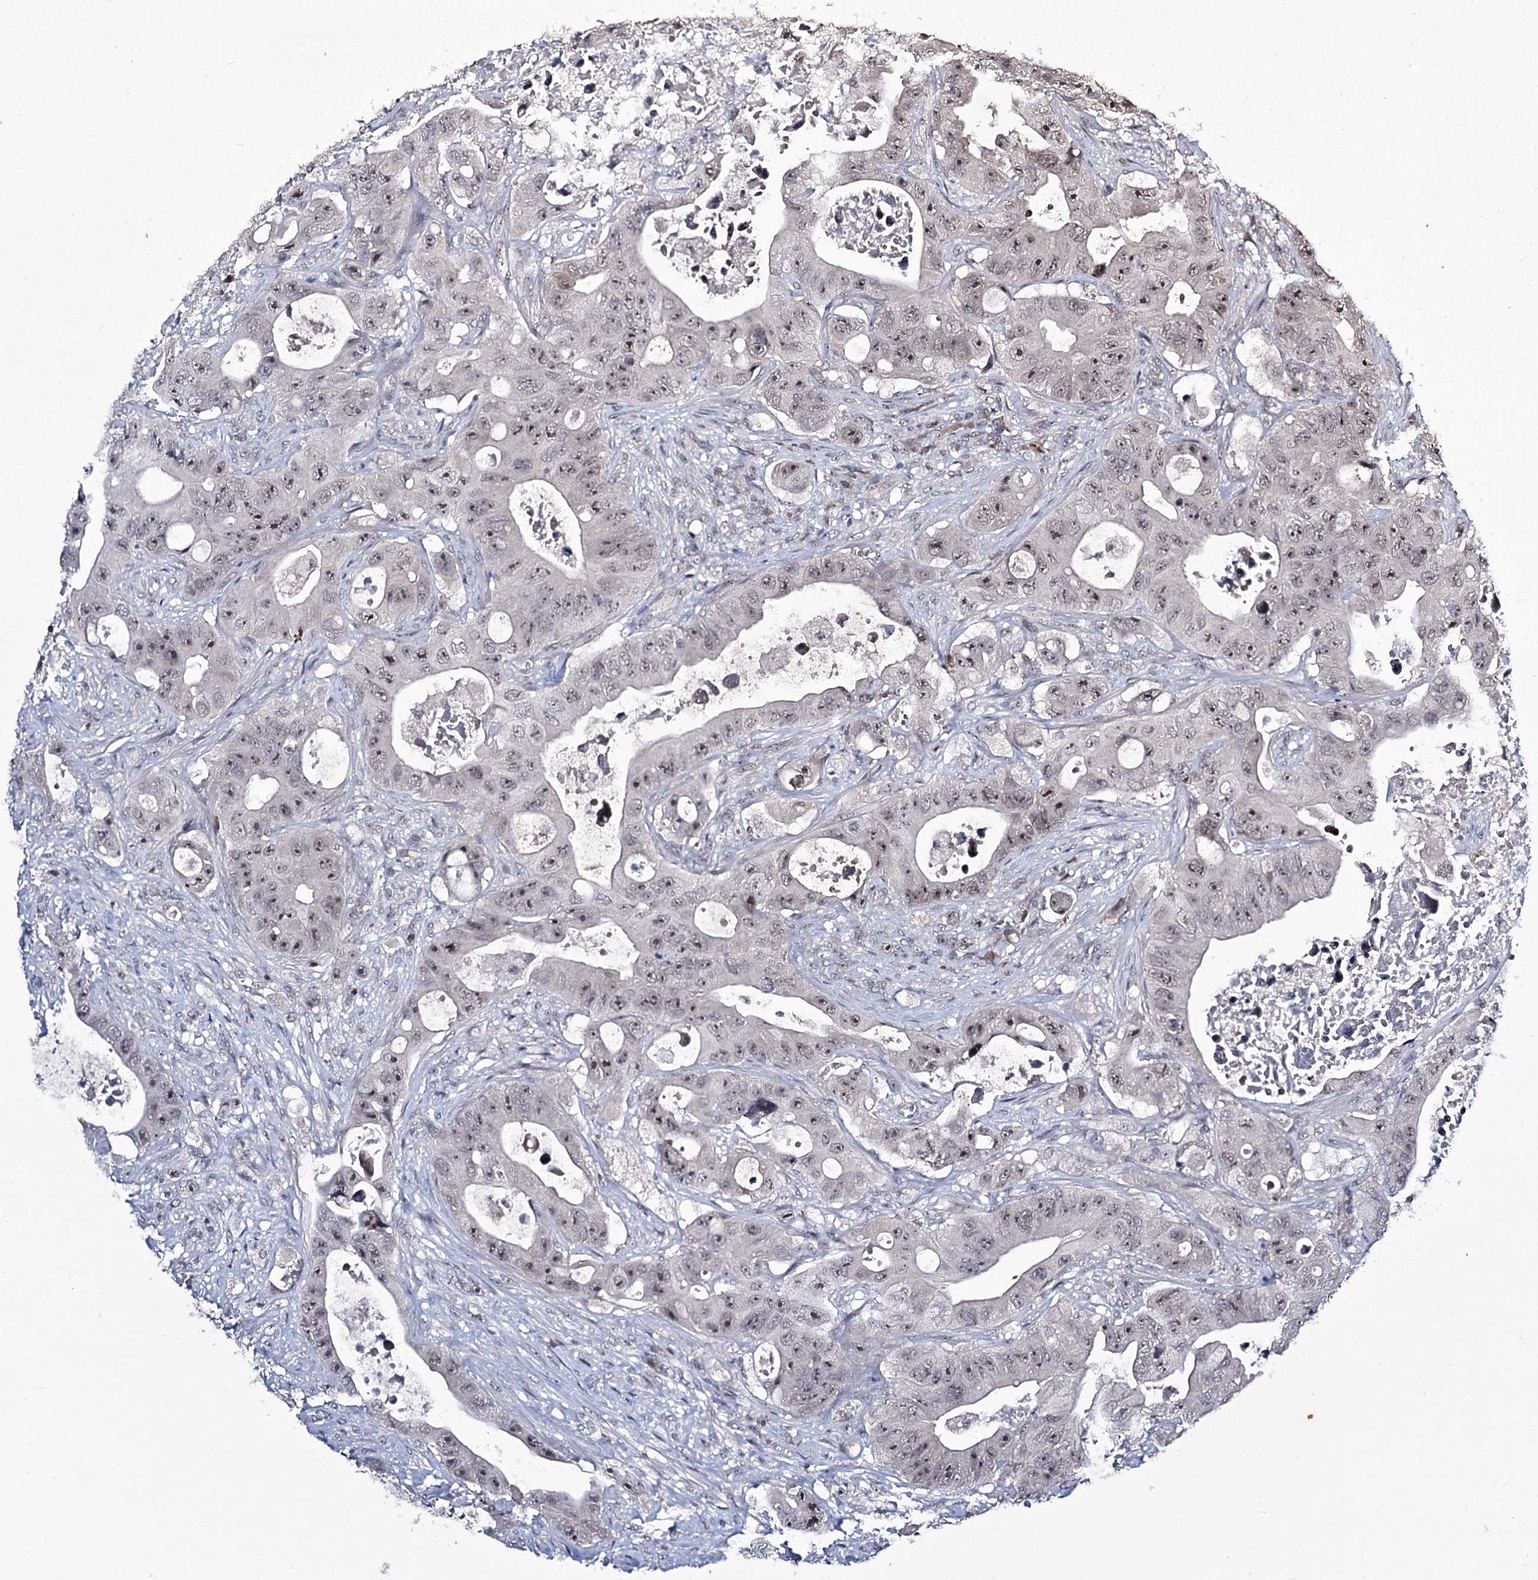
{"staining": {"intensity": "moderate", "quantity": "25%-75%", "location": "nuclear"}, "tissue": "colorectal cancer", "cell_type": "Tumor cells", "image_type": "cancer", "snomed": [{"axis": "morphology", "description": "Adenocarcinoma, NOS"}, {"axis": "topography", "description": "Colon"}], "caption": "Adenocarcinoma (colorectal) stained with a brown dye reveals moderate nuclear positive expression in approximately 25%-75% of tumor cells.", "gene": "VGLL4", "patient": {"sex": "female", "age": 46}}